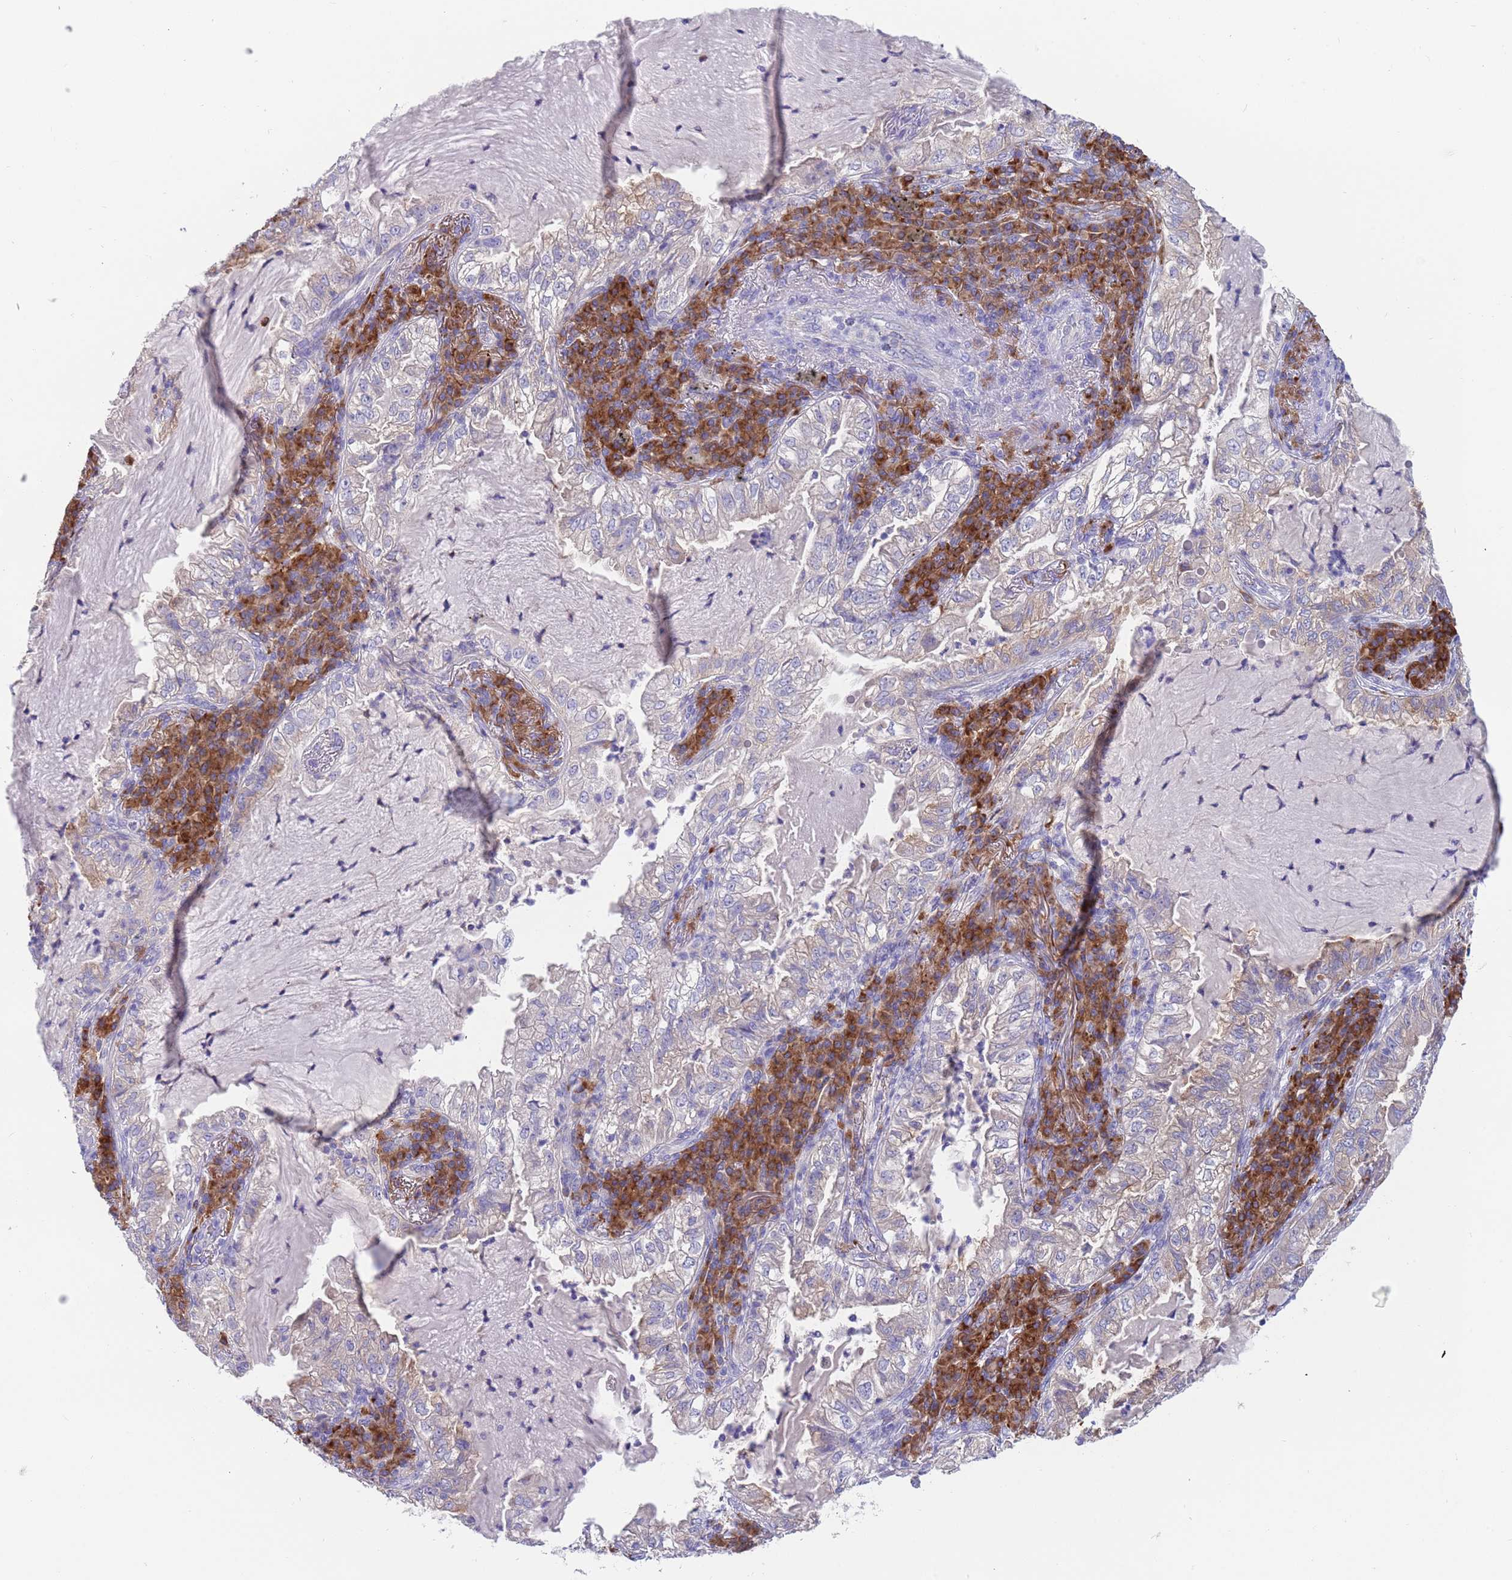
{"staining": {"intensity": "weak", "quantity": "25%-75%", "location": "cytoplasmic/membranous"}, "tissue": "lung cancer", "cell_type": "Tumor cells", "image_type": "cancer", "snomed": [{"axis": "morphology", "description": "Adenocarcinoma, NOS"}, {"axis": "topography", "description": "Lung"}], "caption": "Human lung cancer (adenocarcinoma) stained with a protein marker demonstrates weak staining in tumor cells.", "gene": "TYW1", "patient": {"sex": "female", "age": 73}}